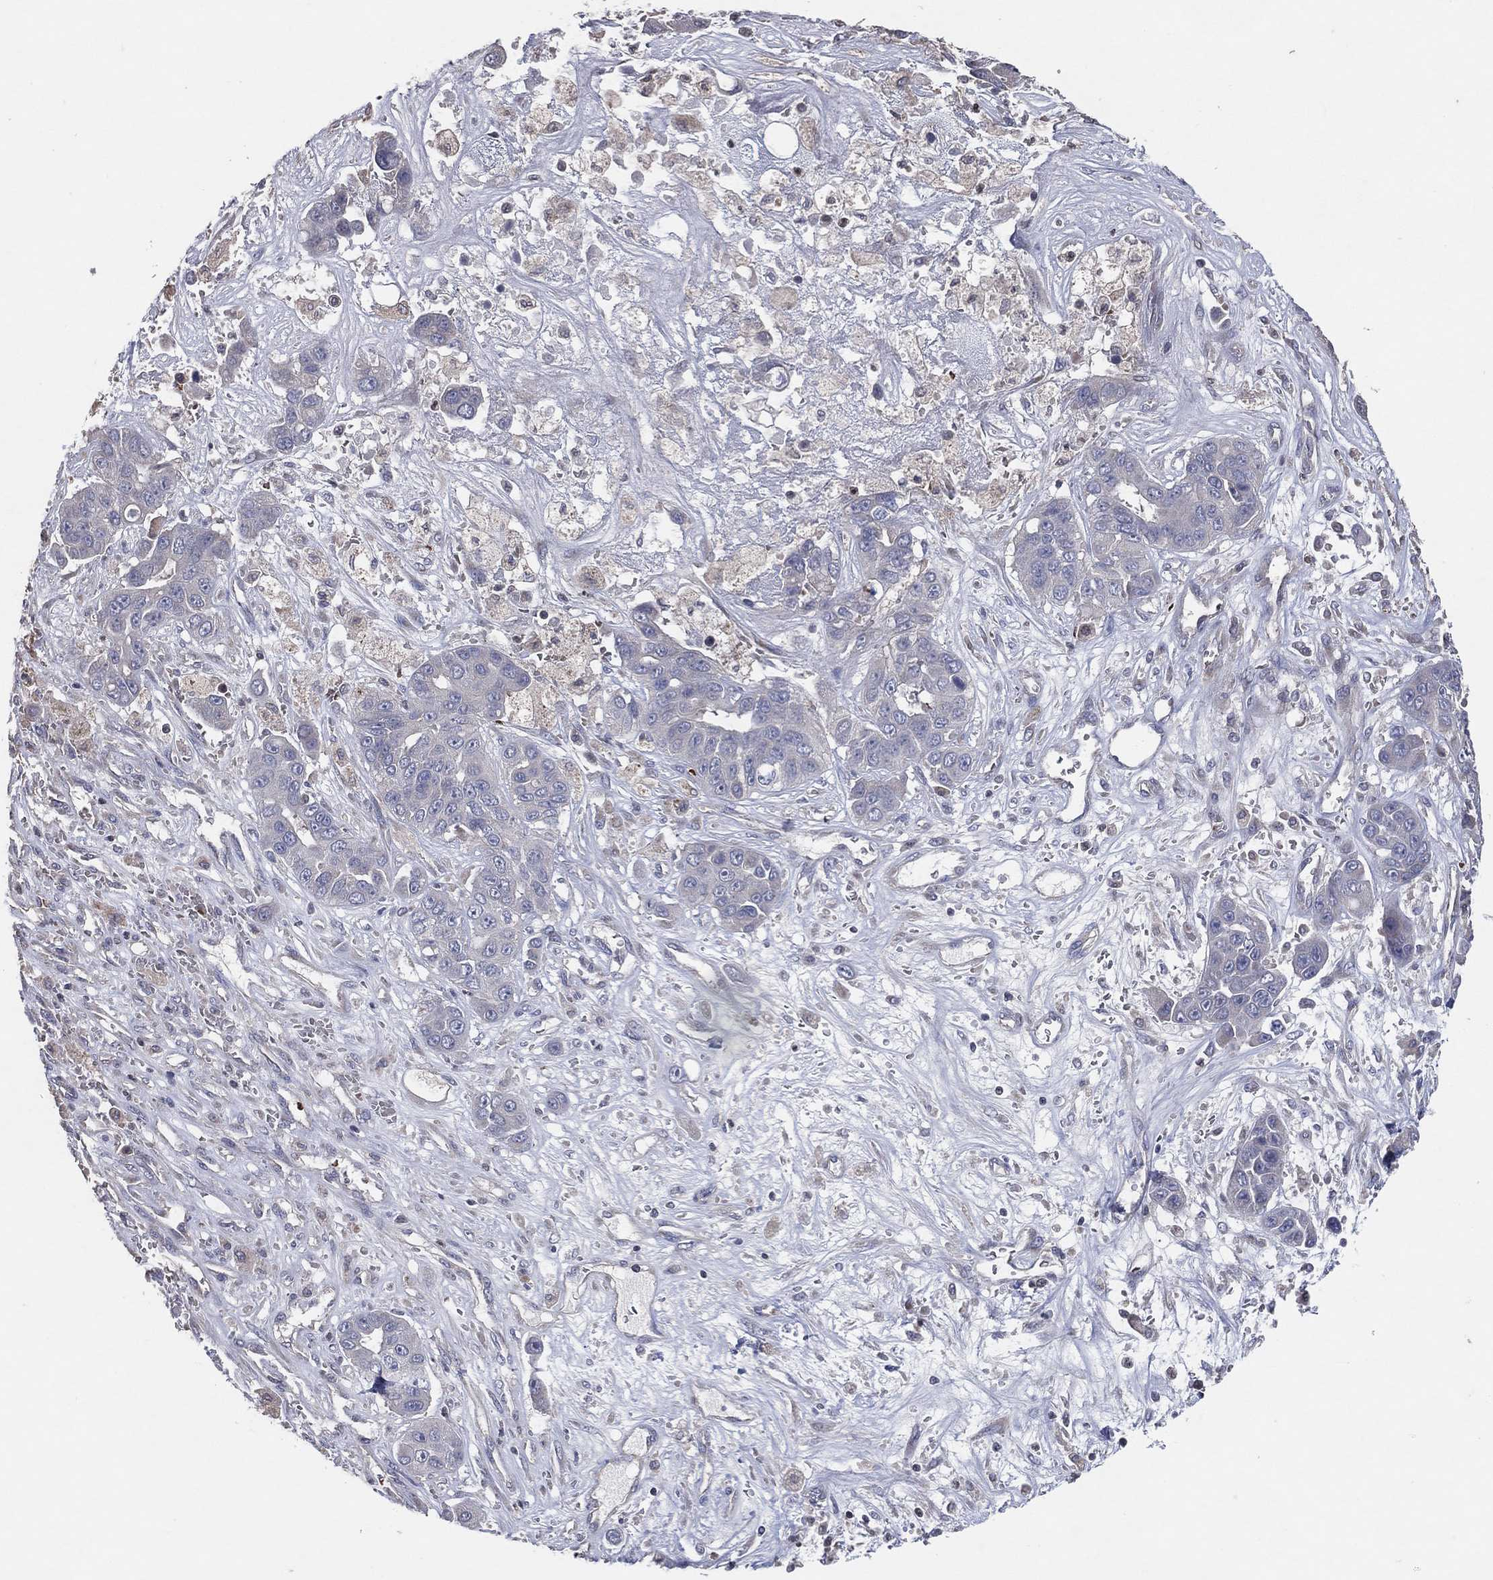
{"staining": {"intensity": "negative", "quantity": "none", "location": "none"}, "tissue": "liver cancer", "cell_type": "Tumor cells", "image_type": "cancer", "snomed": [{"axis": "morphology", "description": "Cholangiocarcinoma"}, {"axis": "topography", "description": "Liver"}], "caption": "Immunohistochemical staining of cholangiocarcinoma (liver) shows no significant staining in tumor cells.", "gene": "DNAH7", "patient": {"sex": "female", "age": 52}}